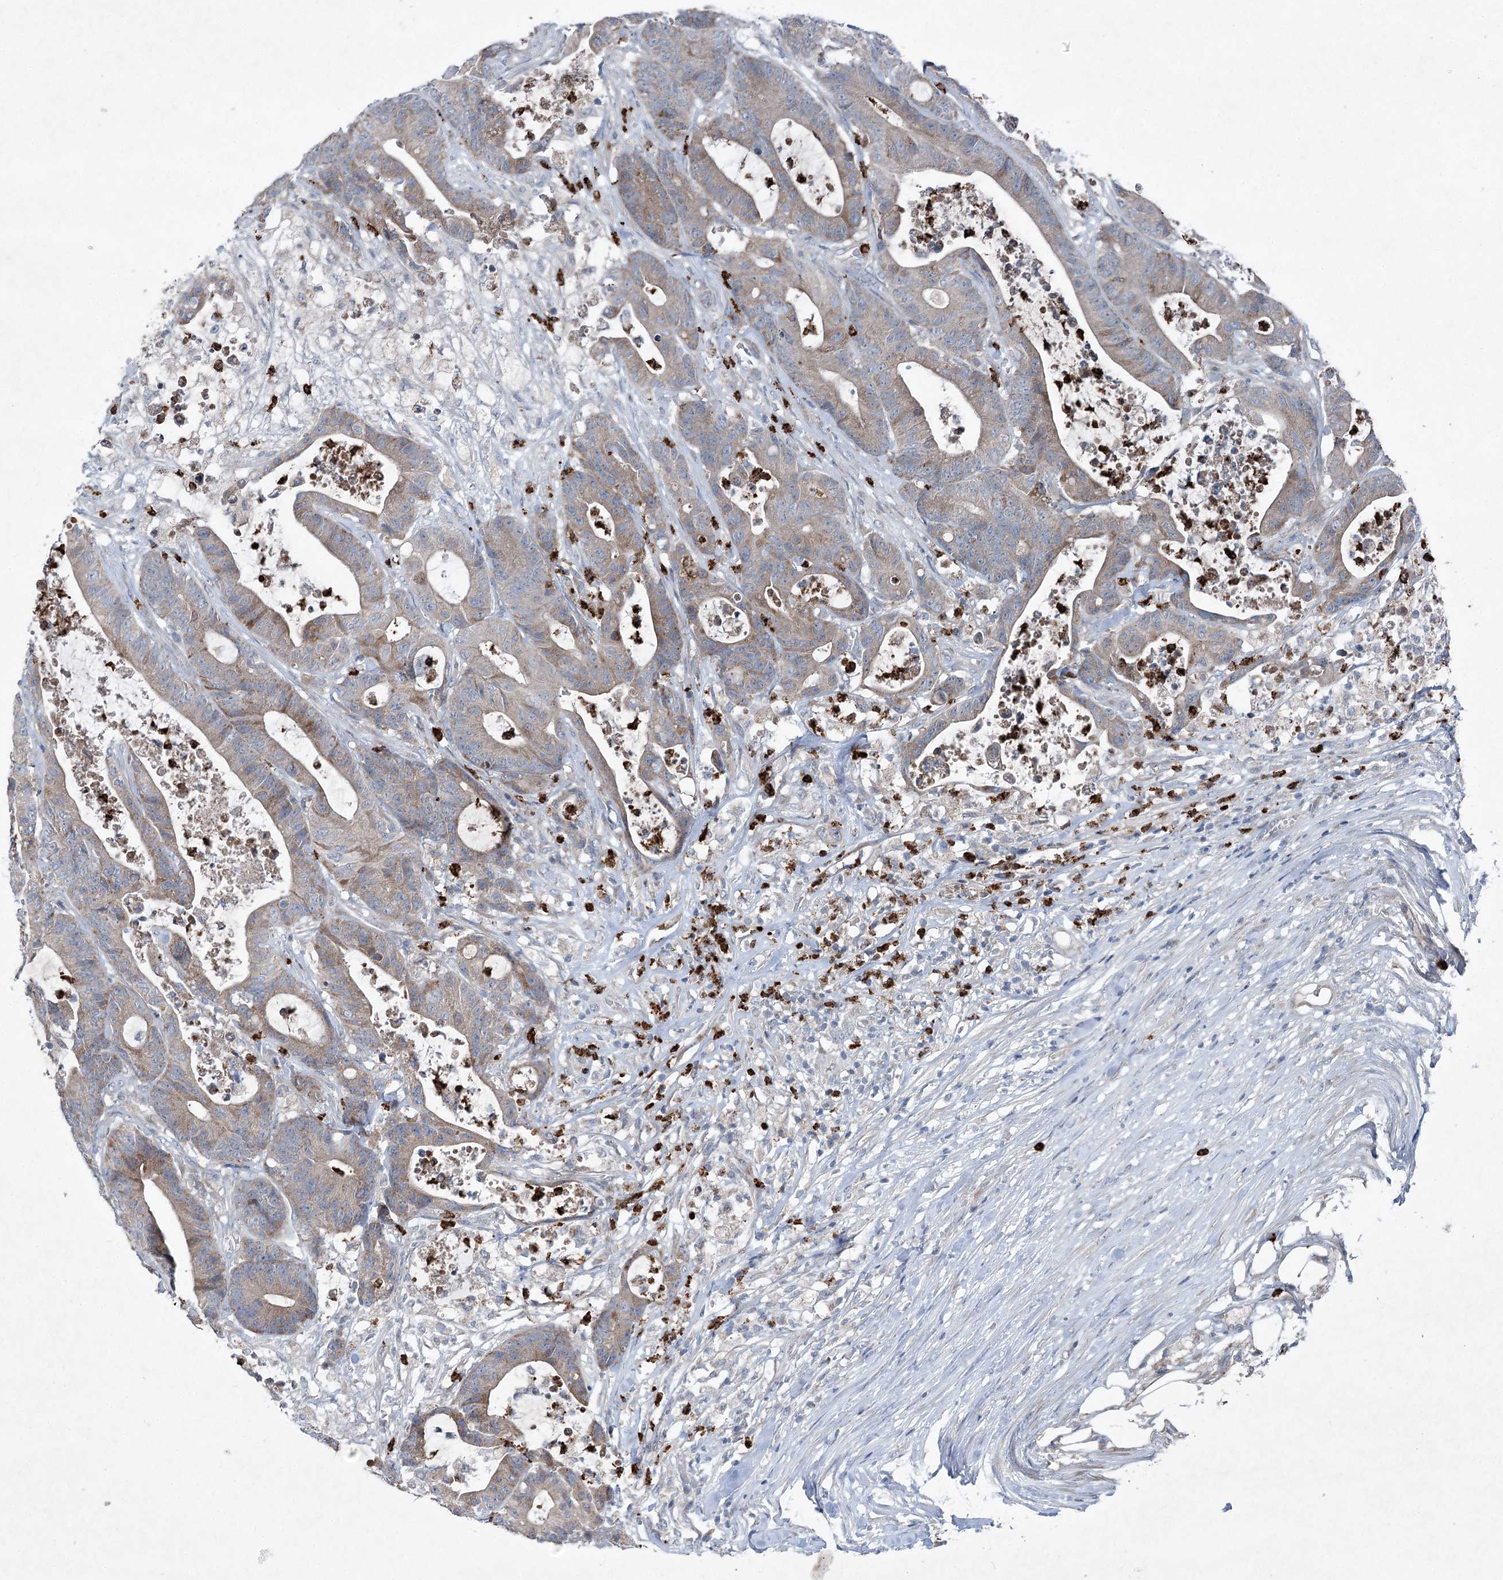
{"staining": {"intensity": "weak", "quantity": "25%-75%", "location": "cytoplasmic/membranous"}, "tissue": "colorectal cancer", "cell_type": "Tumor cells", "image_type": "cancer", "snomed": [{"axis": "morphology", "description": "Adenocarcinoma, NOS"}, {"axis": "topography", "description": "Colon"}], "caption": "Weak cytoplasmic/membranous staining for a protein is identified in about 25%-75% of tumor cells of colorectal cancer using immunohistochemistry (IHC).", "gene": "PLA2G12A", "patient": {"sex": "female", "age": 84}}